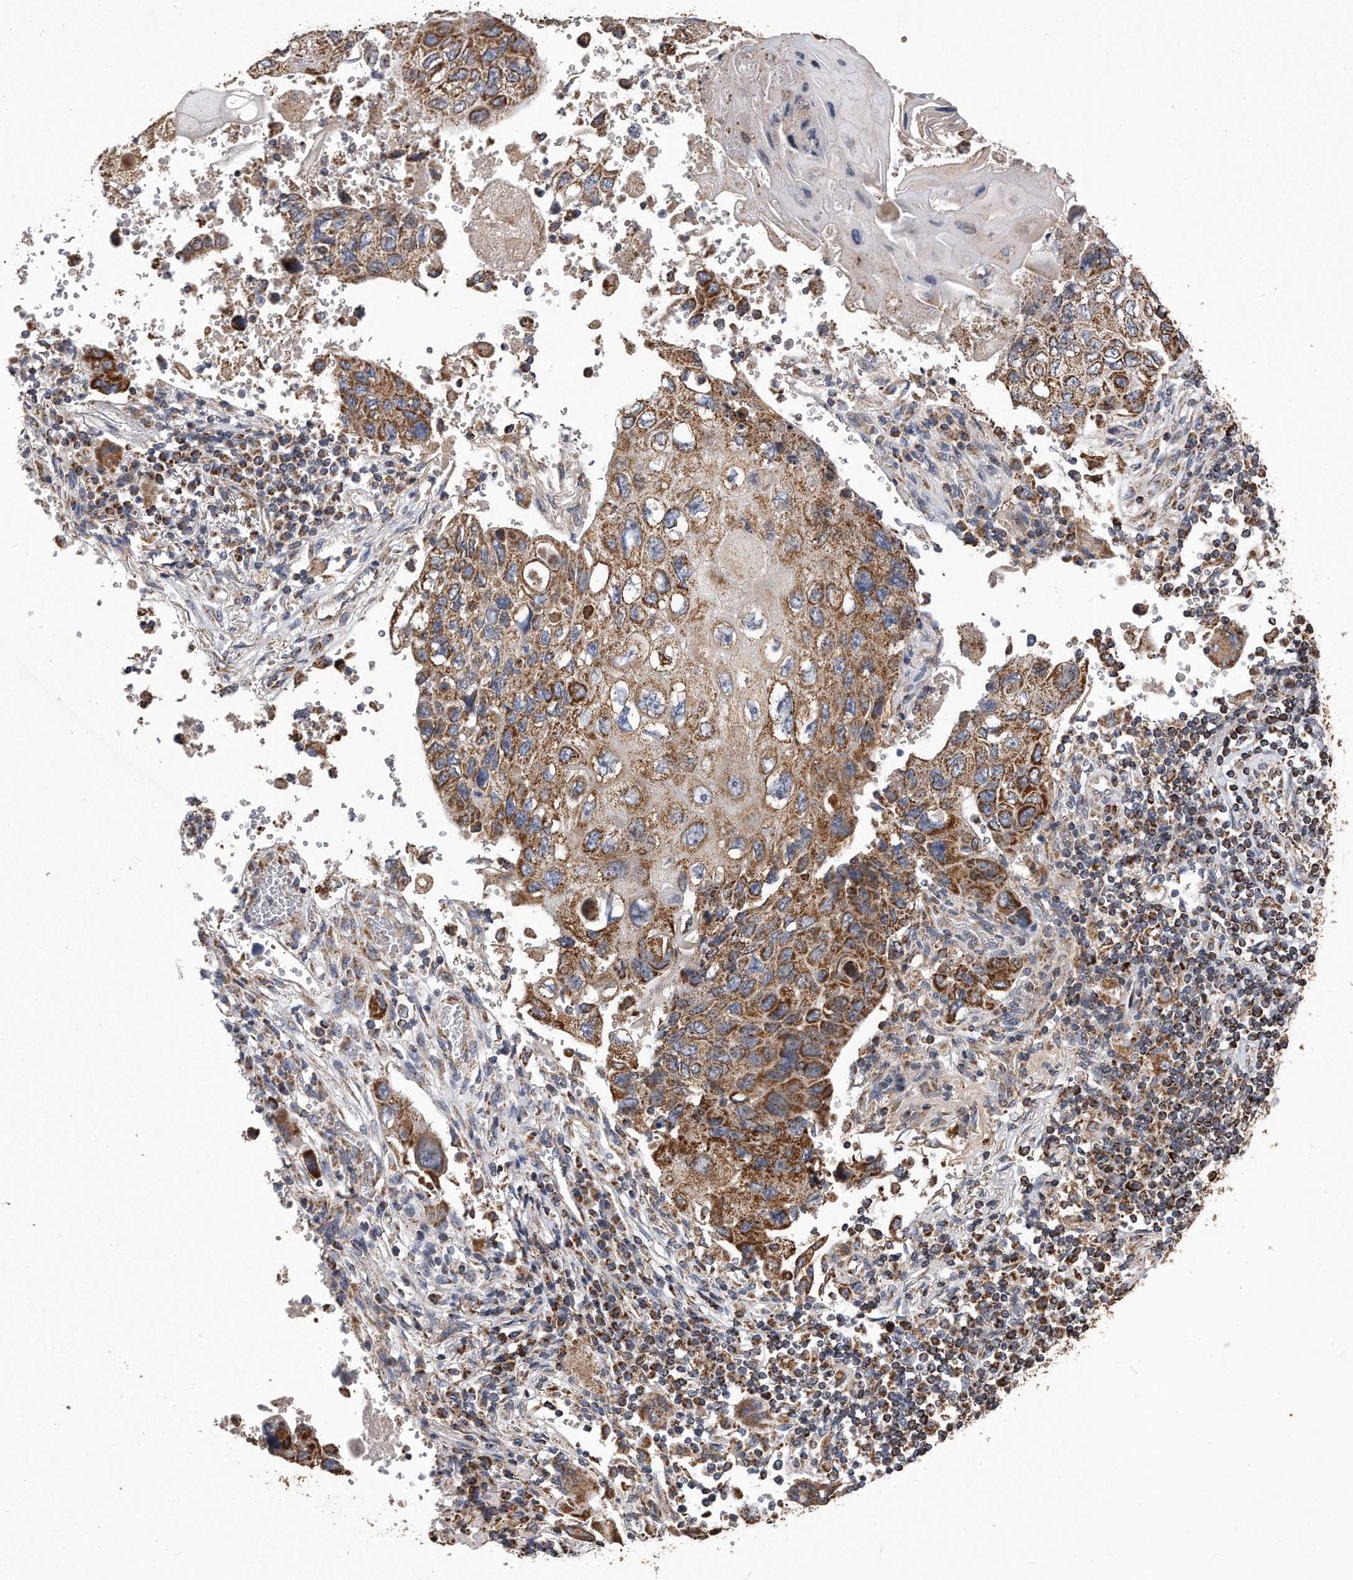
{"staining": {"intensity": "moderate", "quantity": ">75%", "location": "cytoplasmic/membranous"}, "tissue": "lung cancer", "cell_type": "Tumor cells", "image_type": "cancer", "snomed": [{"axis": "morphology", "description": "Squamous cell carcinoma, NOS"}, {"axis": "topography", "description": "Lung"}], "caption": "IHC of human lung cancer (squamous cell carcinoma) reveals medium levels of moderate cytoplasmic/membranous positivity in approximately >75% of tumor cells.", "gene": "PPP5C", "patient": {"sex": "male", "age": 61}}